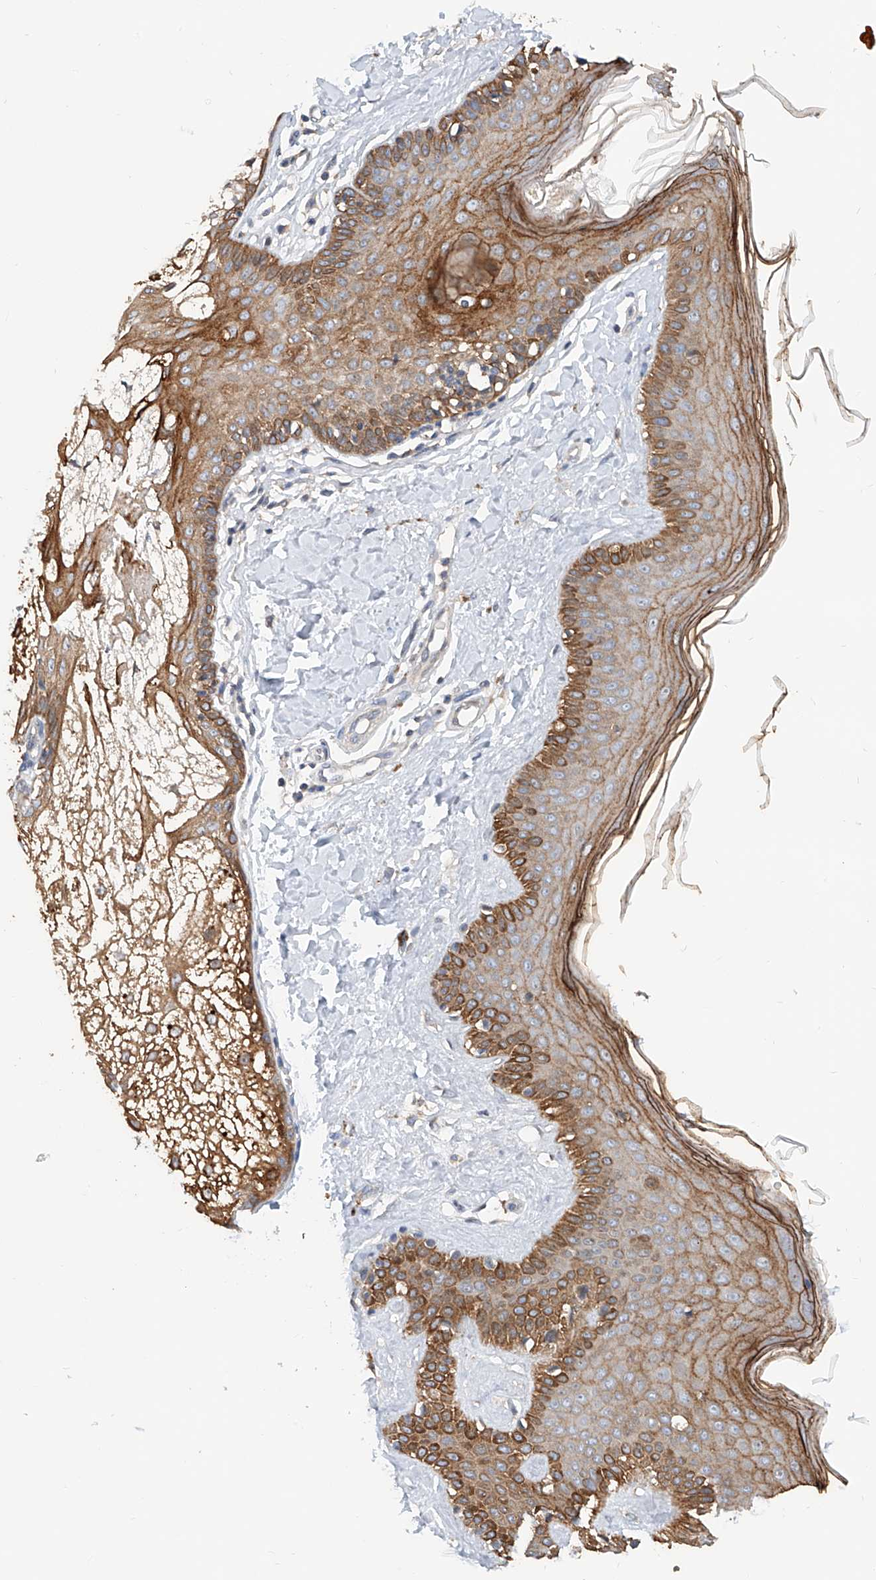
{"staining": {"intensity": "negative", "quantity": "none", "location": "none"}, "tissue": "skin", "cell_type": "Fibroblasts", "image_type": "normal", "snomed": [{"axis": "morphology", "description": "Normal tissue, NOS"}, {"axis": "topography", "description": "Skin"}], "caption": "The image demonstrates no significant positivity in fibroblasts of skin.", "gene": "MAGEE2", "patient": {"sex": "male", "age": 52}}